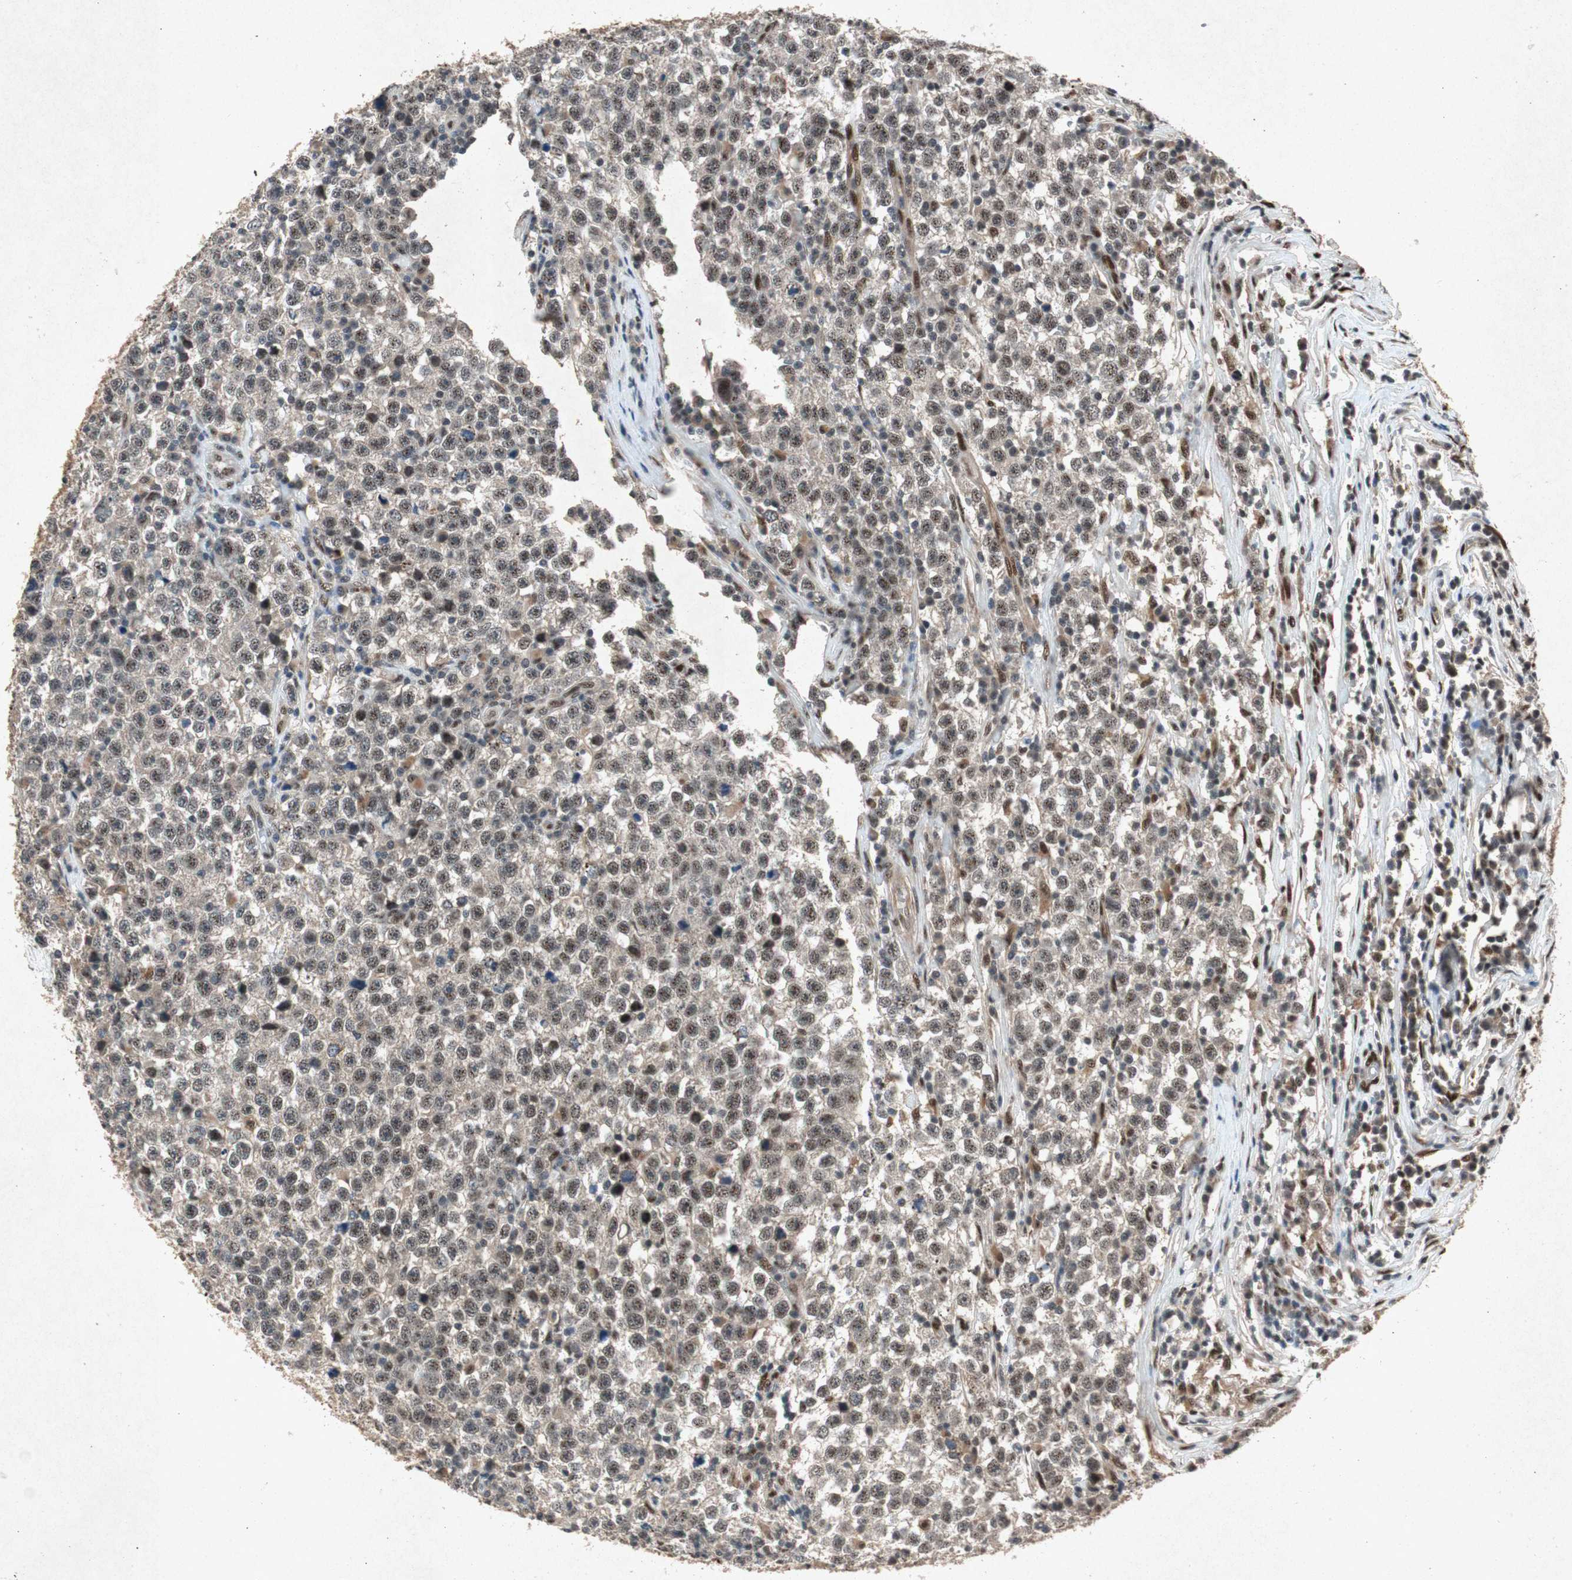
{"staining": {"intensity": "moderate", "quantity": ">75%", "location": "nuclear"}, "tissue": "testis cancer", "cell_type": "Tumor cells", "image_type": "cancer", "snomed": [{"axis": "morphology", "description": "Seminoma, NOS"}, {"axis": "topography", "description": "Testis"}], "caption": "Human testis seminoma stained with a protein marker reveals moderate staining in tumor cells.", "gene": "PML", "patient": {"sex": "male", "age": 43}}